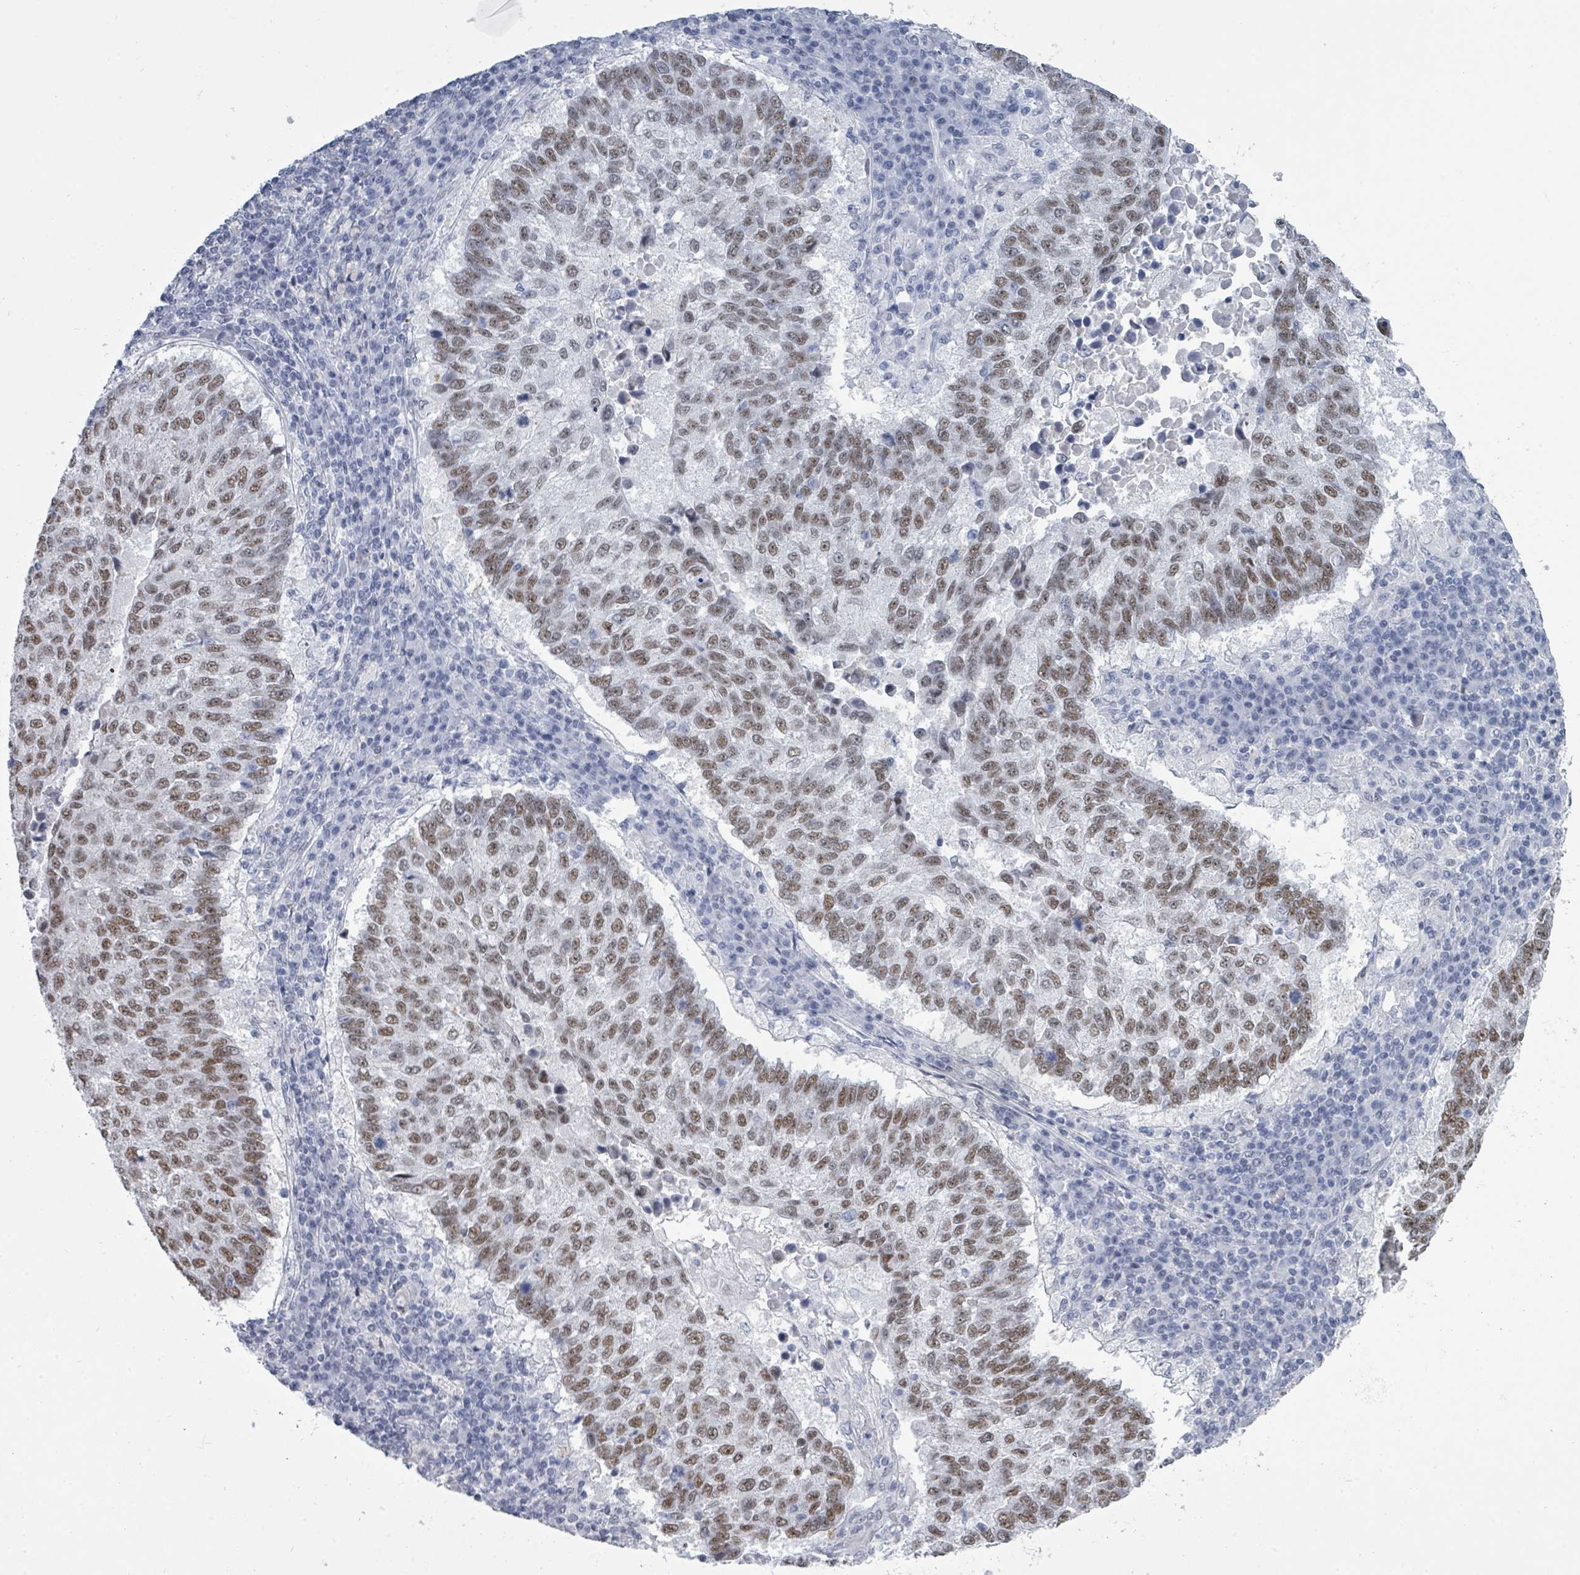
{"staining": {"intensity": "moderate", "quantity": ">75%", "location": "nuclear"}, "tissue": "lung cancer", "cell_type": "Tumor cells", "image_type": "cancer", "snomed": [{"axis": "morphology", "description": "Squamous cell carcinoma, NOS"}, {"axis": "topography", "description": "Lung"}], "caption": "Moderate nuclear protein staining is appreciated in approximately >75% of tumor cells in squamous cell carcinoma (lung).", "gene": "CT45A5", "patient": {"sex": "male", "age": 73}}